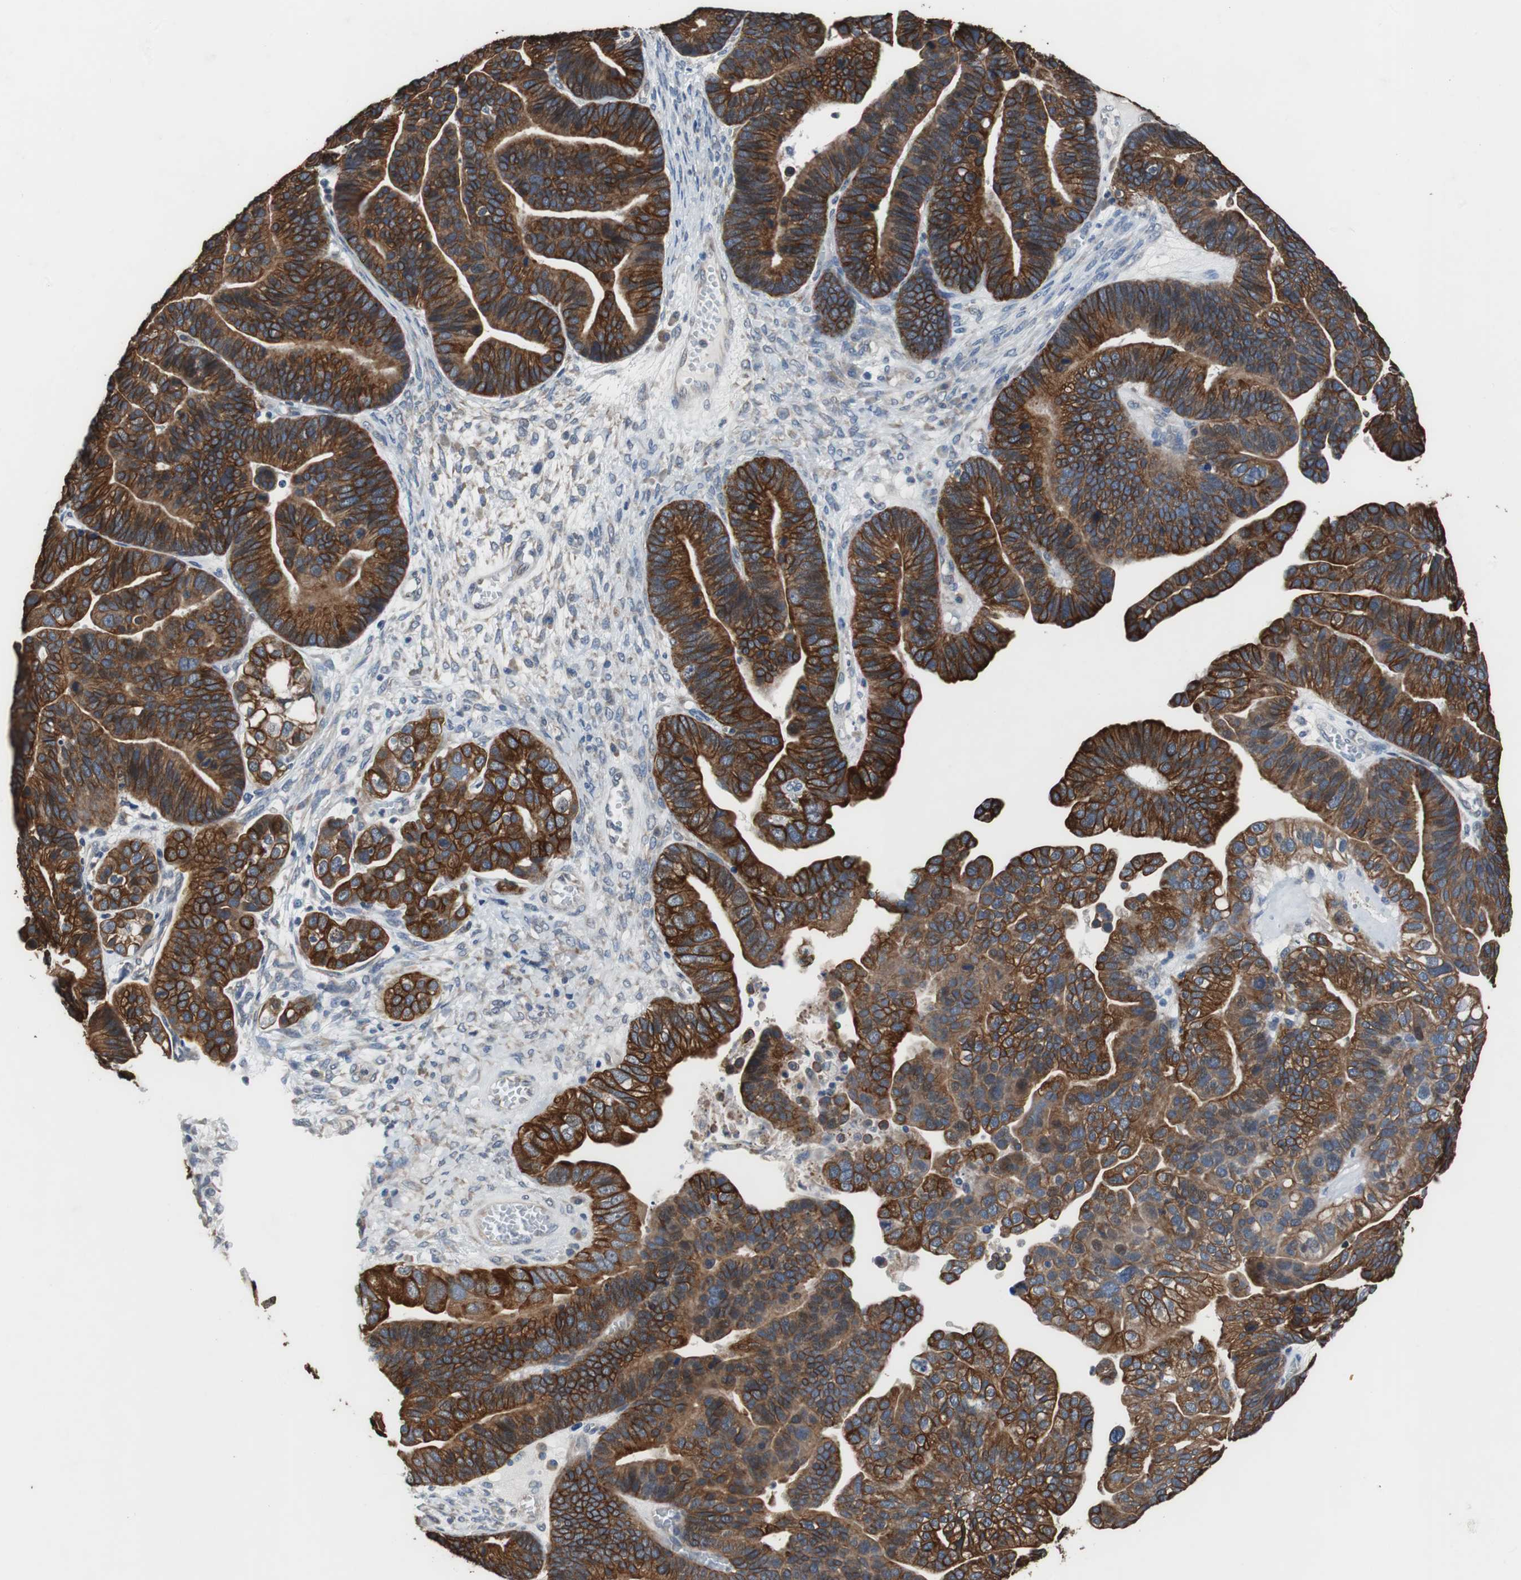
{"staining": {"intensity": "strong", "quantity": ">75%", "location": "cytoplasmic/membranous"}, "tissue": "ovarian cancer", "cell_type": "Tumor cells", "image_type": "cancer", "snomed": [{"axis": "morphology", "description": "Cystadenocarcinoma, serous, NOS"}, {"axis": "topography", "description": "Ovary"}], "caption": "A high amount of strong cytoplasmic/membranous positivity is present in about >75% of tumor cells in ovarian serous cystadenocarcinoma tissue. Nuclei are stained in blue.", "gene": "USP10", "patient": {"sex": "female", "age": 56}}